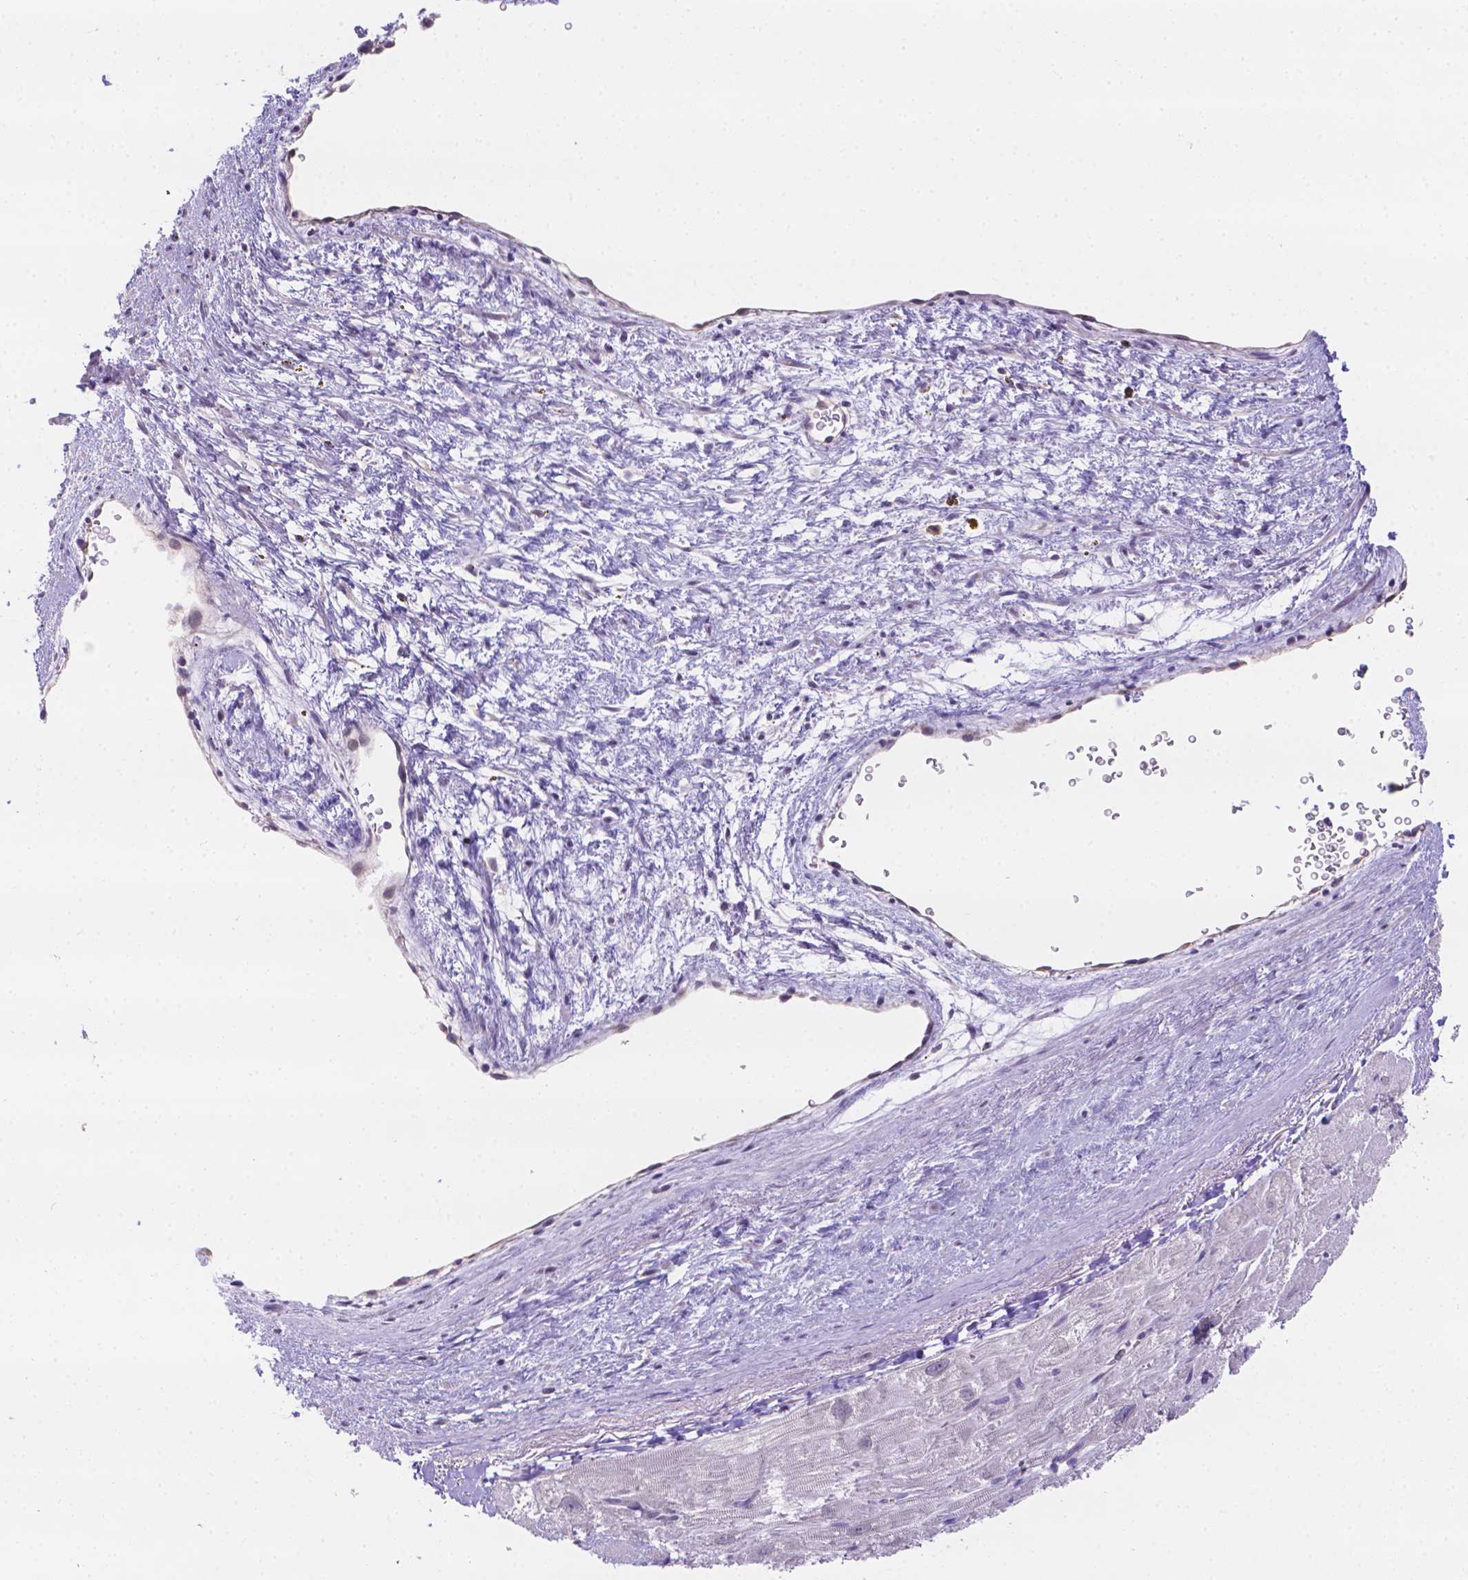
{"staining": {"intensity": "negative", "quantity": "none", "location": "none"}, "tissue": "heart muscle", "cell_type": "Cardiomyocytes", "image_type": "normal", "snomed": [{"axis": "morphology", "description": "Normal tissue, NOS"}, {"axis": "topography", "description": "Heart"}], "caption": "Histopathology image shows no protein positivity in cardiomyocytes of normal heart muscle. Brightfield microscopy of immunohistochemistry (IHC) stained with DAB (brown) and hematoxylin (blue), captured at high magnification.", "gene": "CD96", "patient": {"sex": "male", "age": 61}}